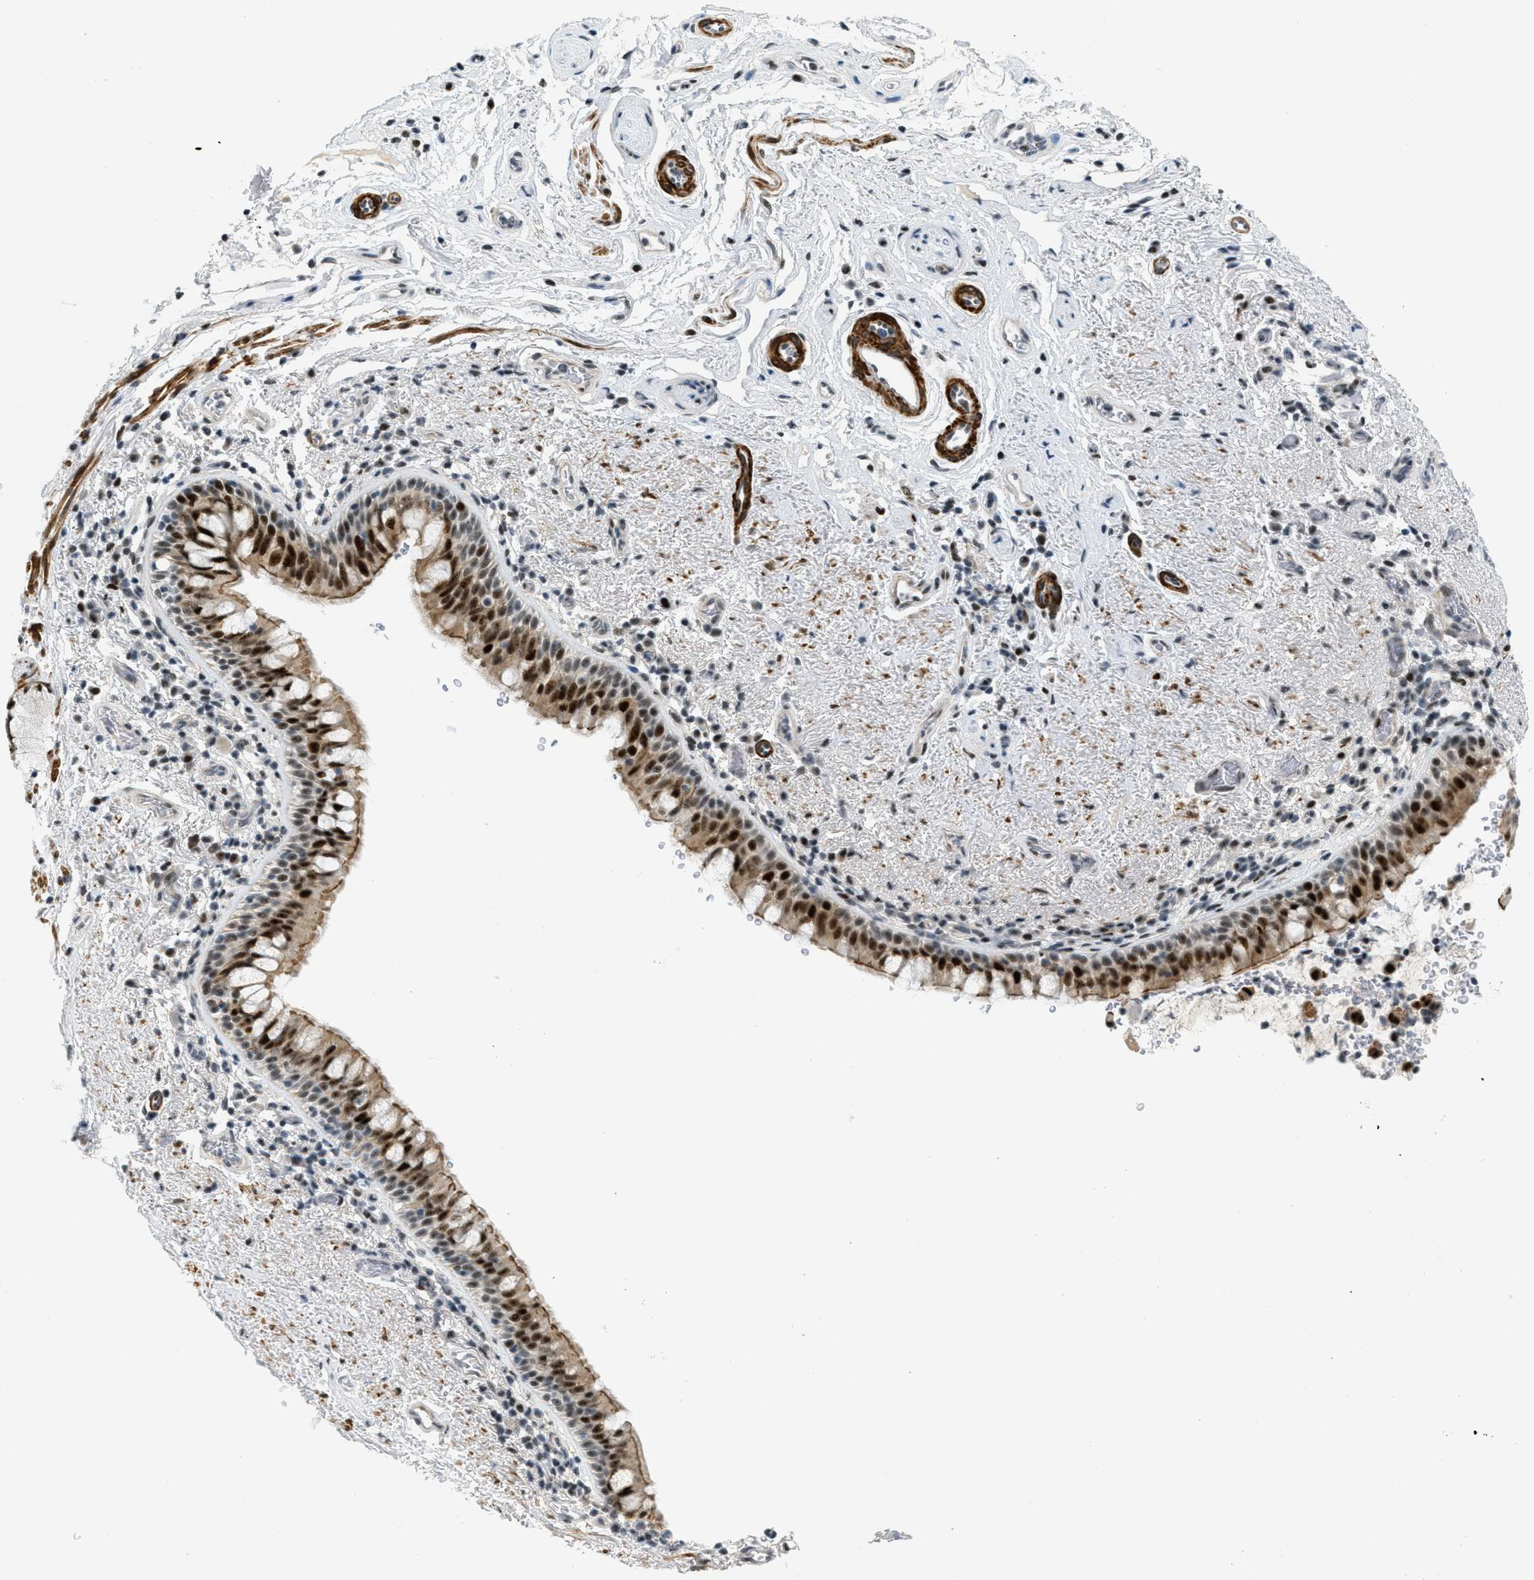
{"staining": {"intensity": "strong", "quantity": ">75%", "location": "cytoplasmic/membranous,nuclear"}, "tissue": "bronchus", "cell_type": "Respiratory epithelial cells", "image_type": "normal", "snomed": [{"axis": "morphology", "description": "Normal tissue, NOS"}, {"axis": "morphology", "description": "Inflammation, NOS"}, {"axis": "topography", "description": "Cartilage tissue"}, {"axis": "topography", "description": "Bronchus"}], "caption": "IHC (DAB) staining of unremarkable human bronchus displays strong cytoplasmic/membranous,nuclear protein staining in approximately >75% of respiratory epithelial cells.", "gene": "ZDHHC23", "patient": {"sex": "male", "age": 77}}